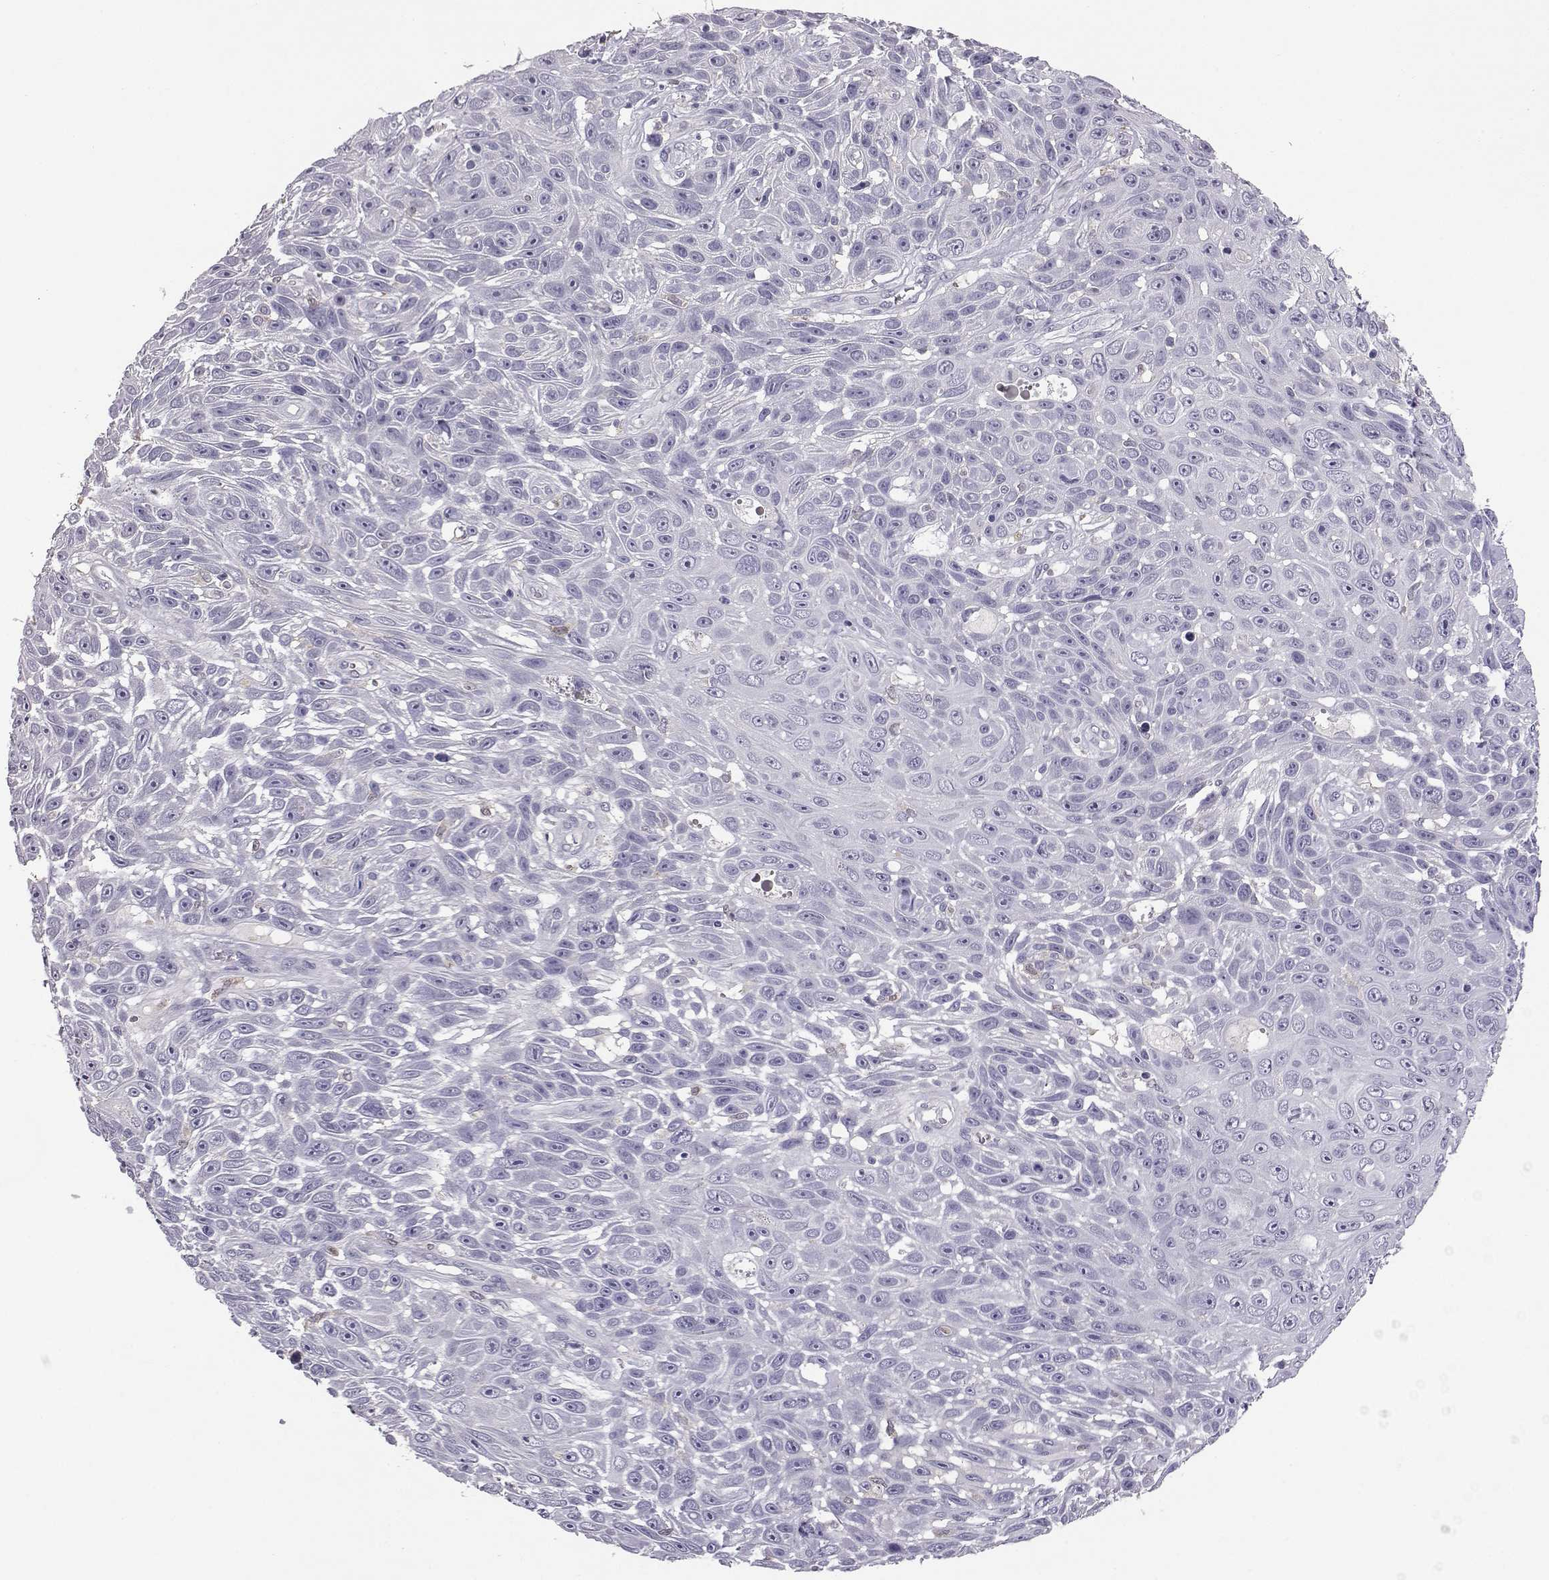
{"staining": {"intensity": "negative", "quantity": "none", "location": "none"}, "tissue": "skin cancer", "cell_type": "Tumor cells", "image_type": "cancer", "snomed": [{"axis": "morphology", "description": "Squamous cell carcinoma, NOS"}, {"axis": "topography", "description": "Skin"}], "caption": "DAB immunohistochemical staining of skin cancer (squamous cell carcinoma) displays no significant positivity in tumor cells.", "gene": "AKR1B1", "patient": {"sex": "male", "age": 82}}